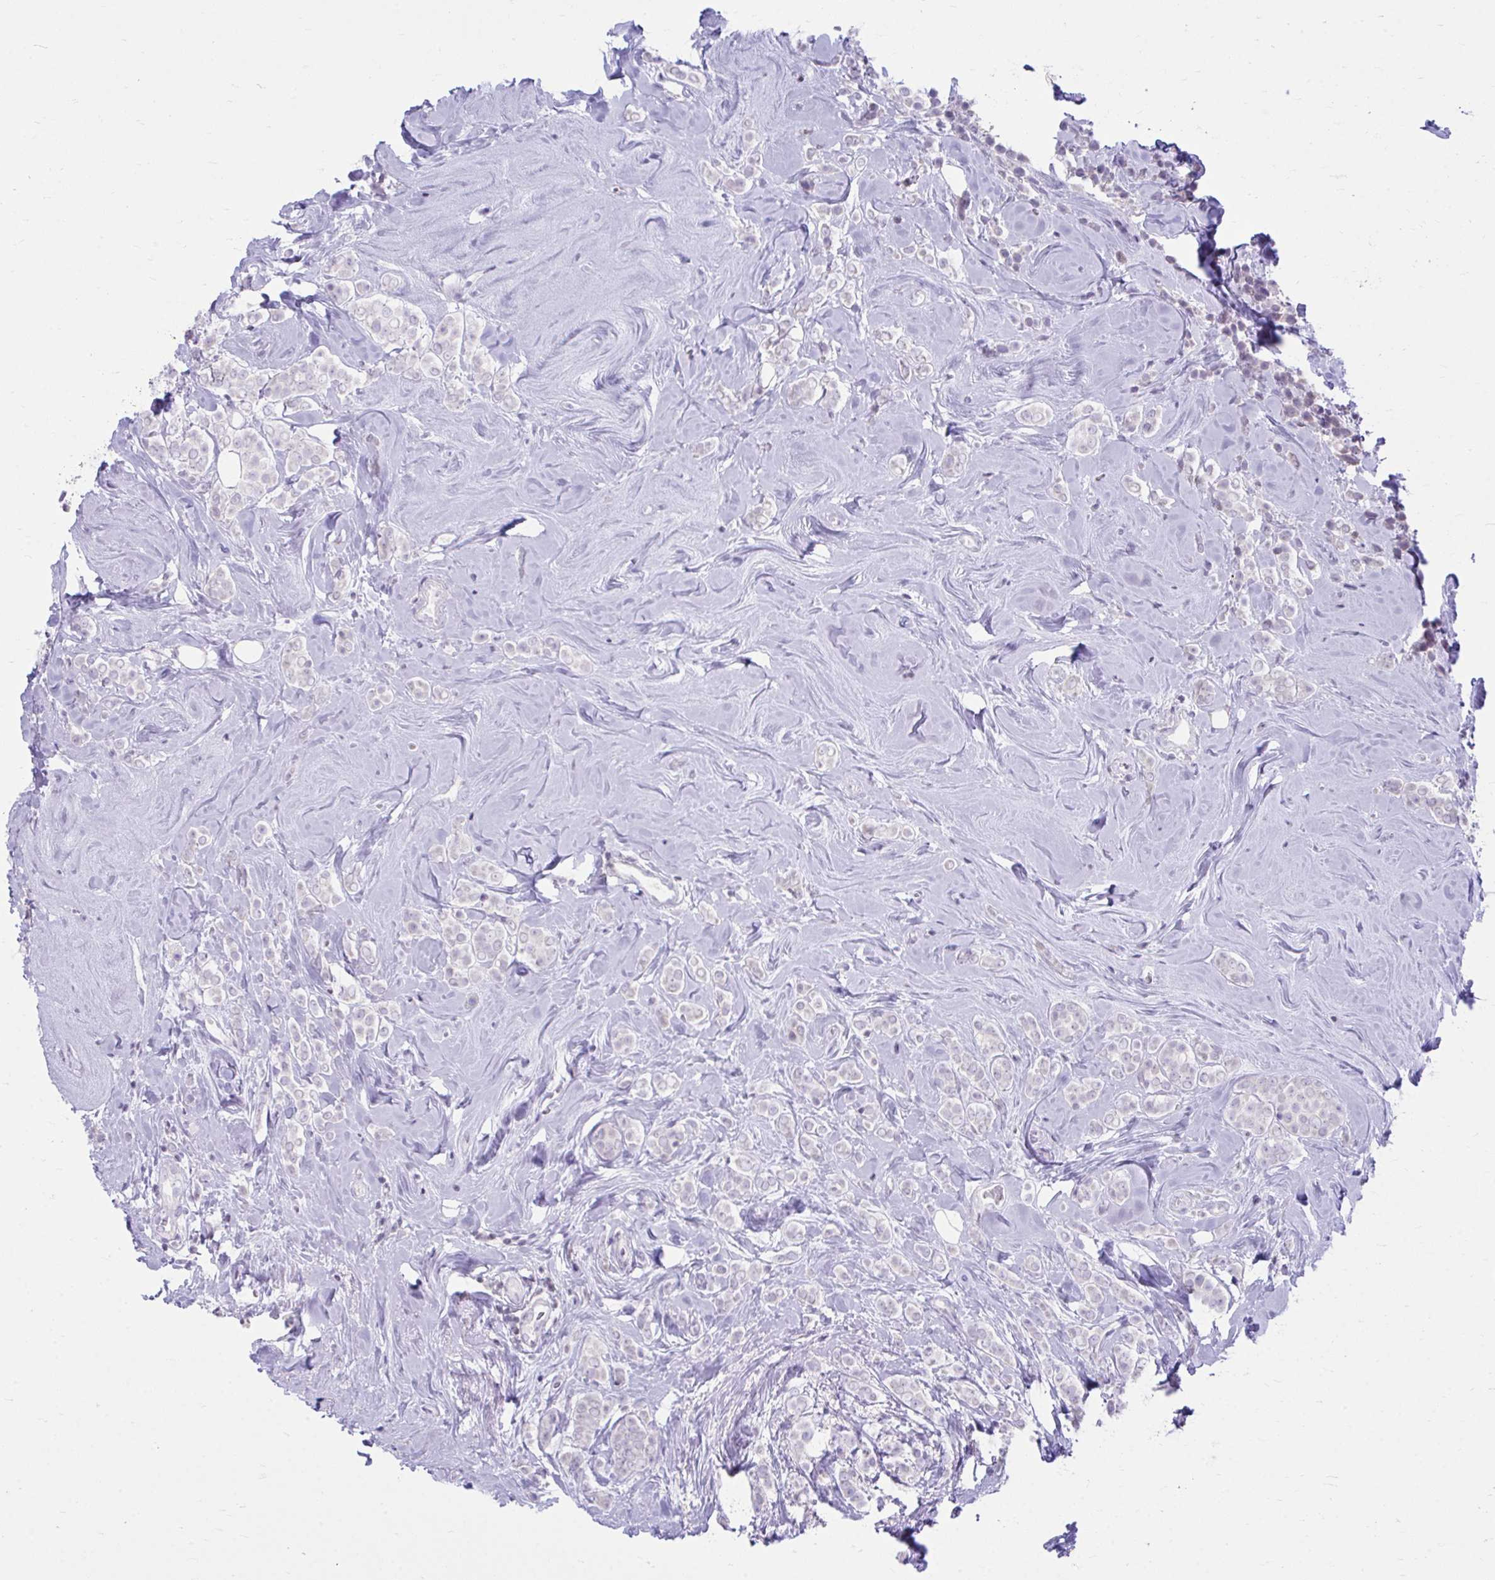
{"staining": {"intensity": "negative", "quantity": "none", "location": "none"}, "tissue": "breast cancer", "cell_type": "Tumor cells", "image_type": "cancer", "snomed": [{"axis": "morphology", "description": "Lobular carcinoma"}, {"axis": "topography", "description": "Breast"}], "caption": "DAB immunohistochemical staining of breast cancer demonstrates no significant expression in tumor cells.", "gene": "OR7A5", "patient": {"sex": "female", "age": 49}}